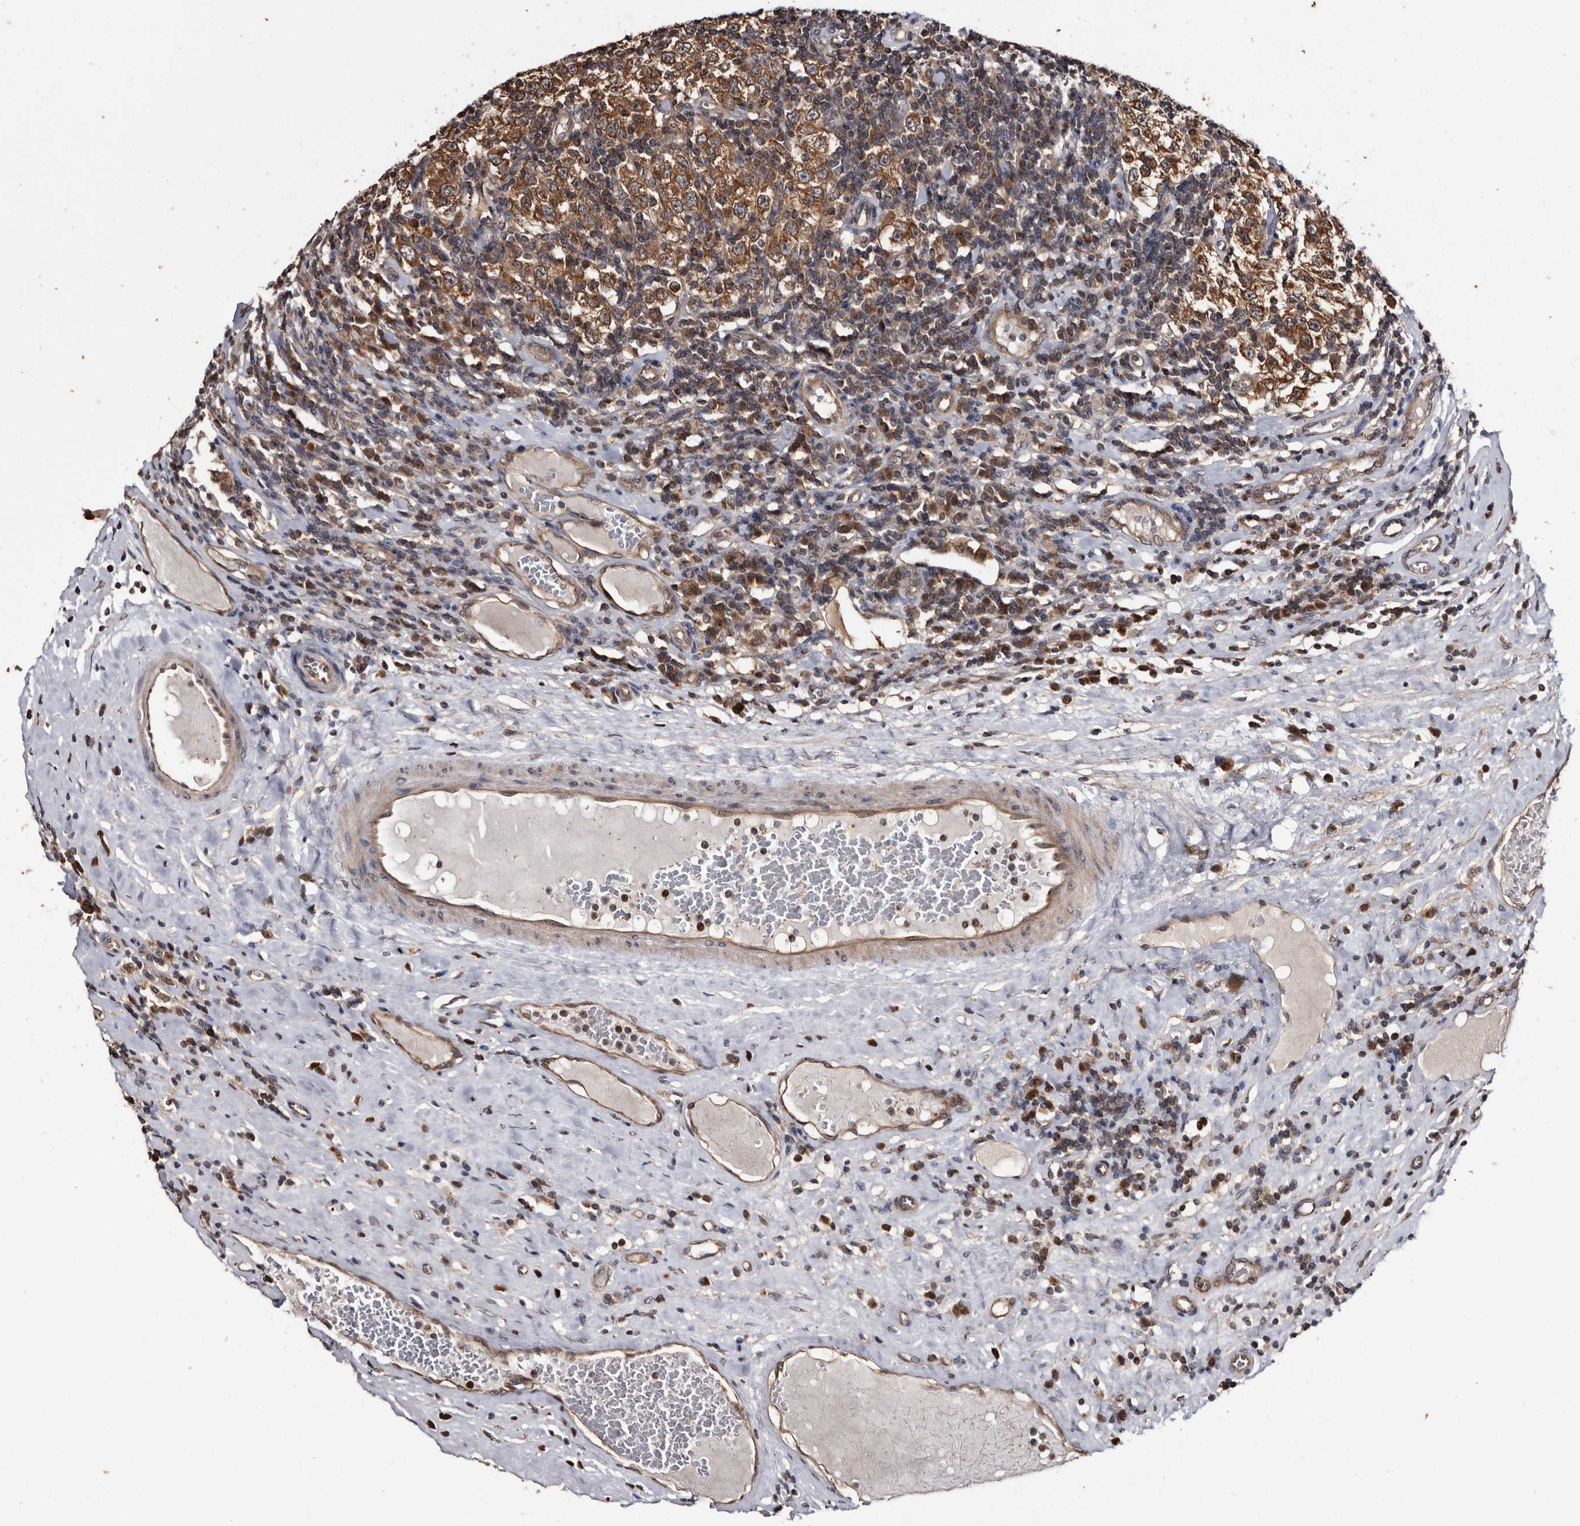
{"staining": {"intensity": "strong", "quantity": ">75%", "location": "cytoplasmic/membranous"}, "tissue": "testis cancer", "cell_type": "Tumor cells", "image_type": "cancer", "snomed": [{"axis": "morphology", "description": "Seminoma, NOS"}, {"axis": "topography", "description": "Testis"}], "caption": "A histopathology image showing strong cytoplasmic/membranous positivity in about >75% of tumor cells in testis seminoma, as visualized by brown immunohistochemical staining.", "gene": "TTI2", "patient": {"sex": "male", "age": 41}}